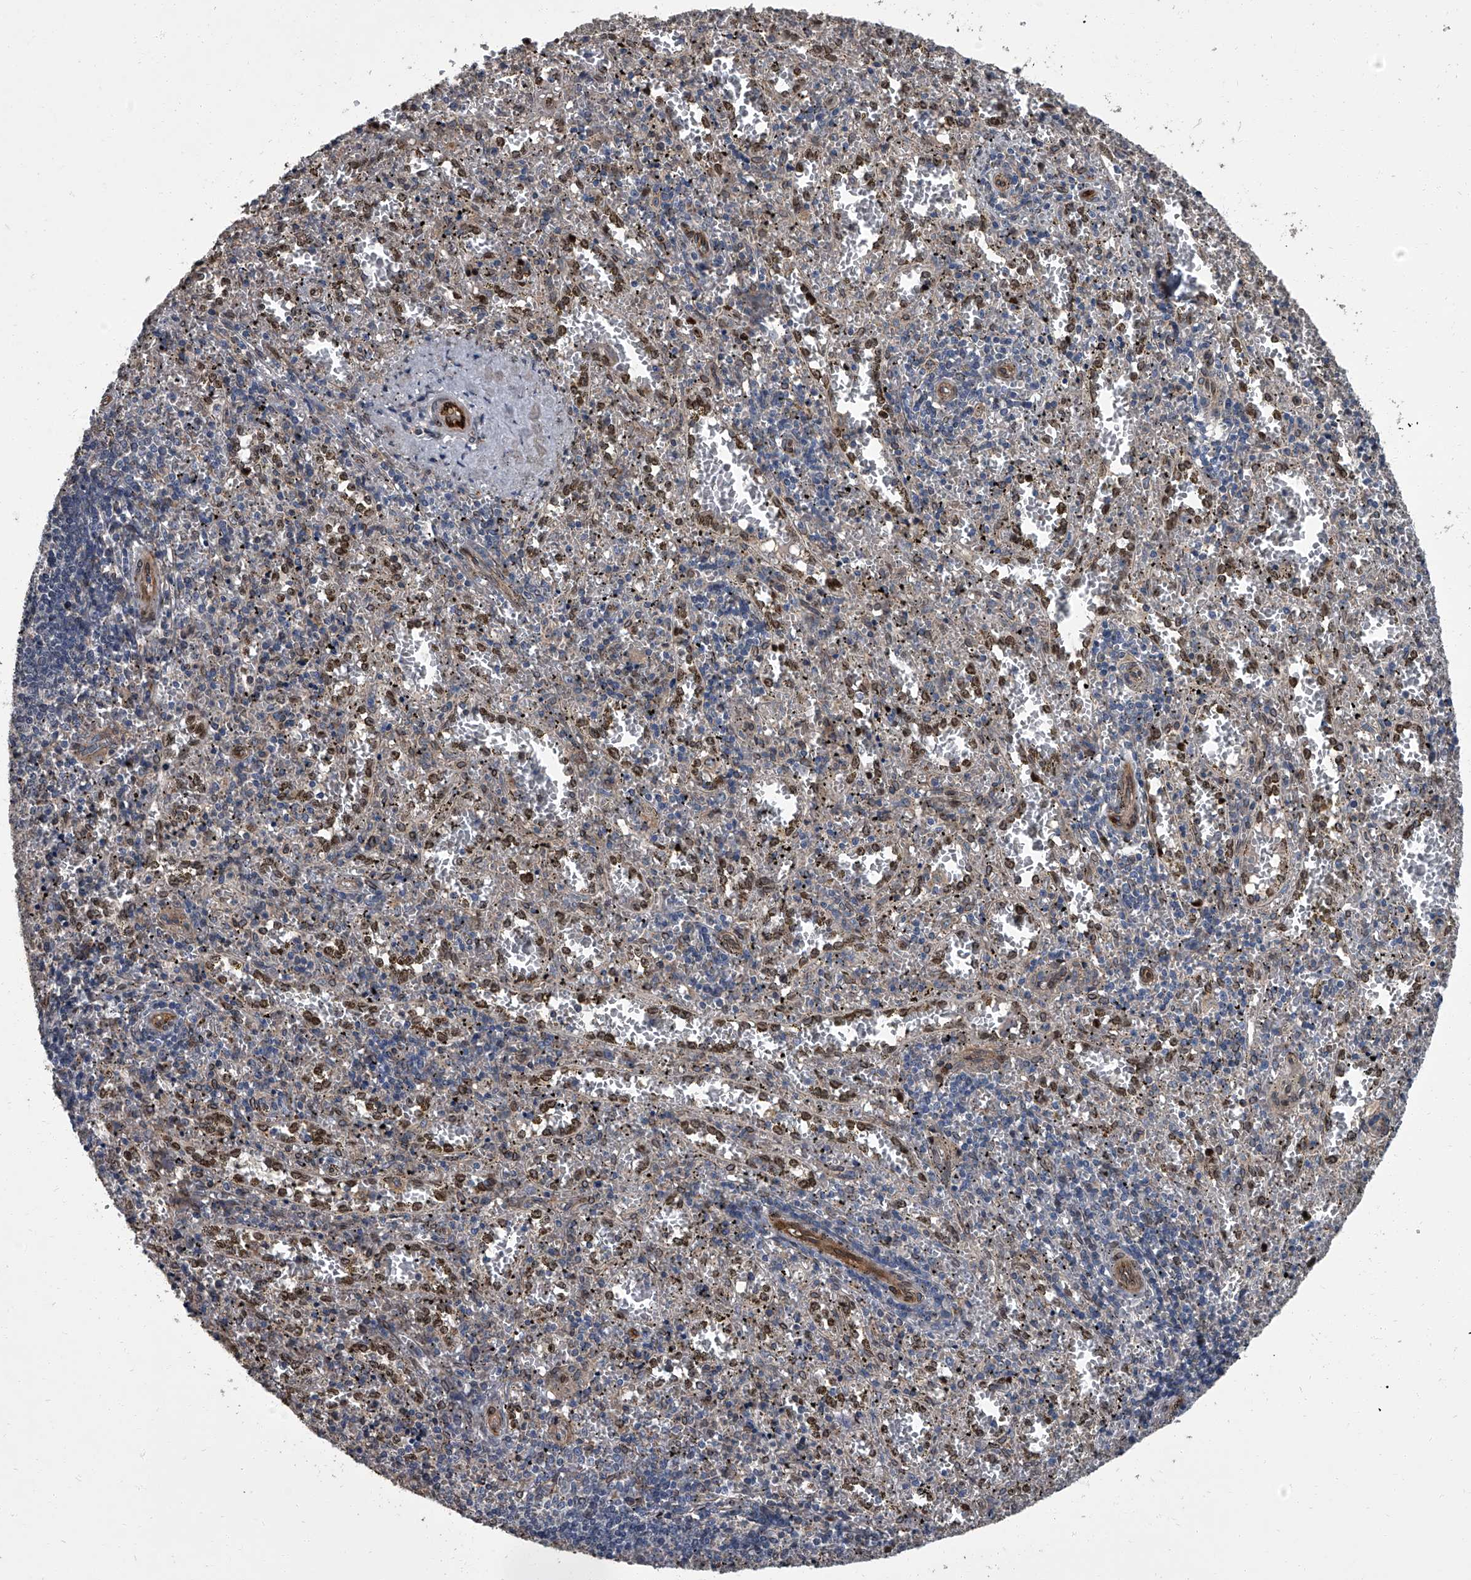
{"staining": {"intensity": "moderate", "quantity": "<25%", "location": "cytoplasmic/membranous,nuclear"}, "tissue": "spleen", "cell_type": "Cells in red pulp", "image_type": "normal", "snomed": [{"axis": "morphology", "description": "Normal tissue, NOS"}, {"axis": "topography", "description": "Spleen"}], "caption": "Immunohistochemical staining of benign spleen exhibits <25% levels of moderate cytoplasmic/membranous,nuclear protein staining in about <25% of cells in red pulp. The staining was performed using DAB (3,3'-diaminobenzidine) to visualize the protein expression in brown, while the nuclei were stained in blue with hematoxylin (Magnification: 20x).", "gene": "LRRC8C", "patient": {"sex": "male", "age": 11}}